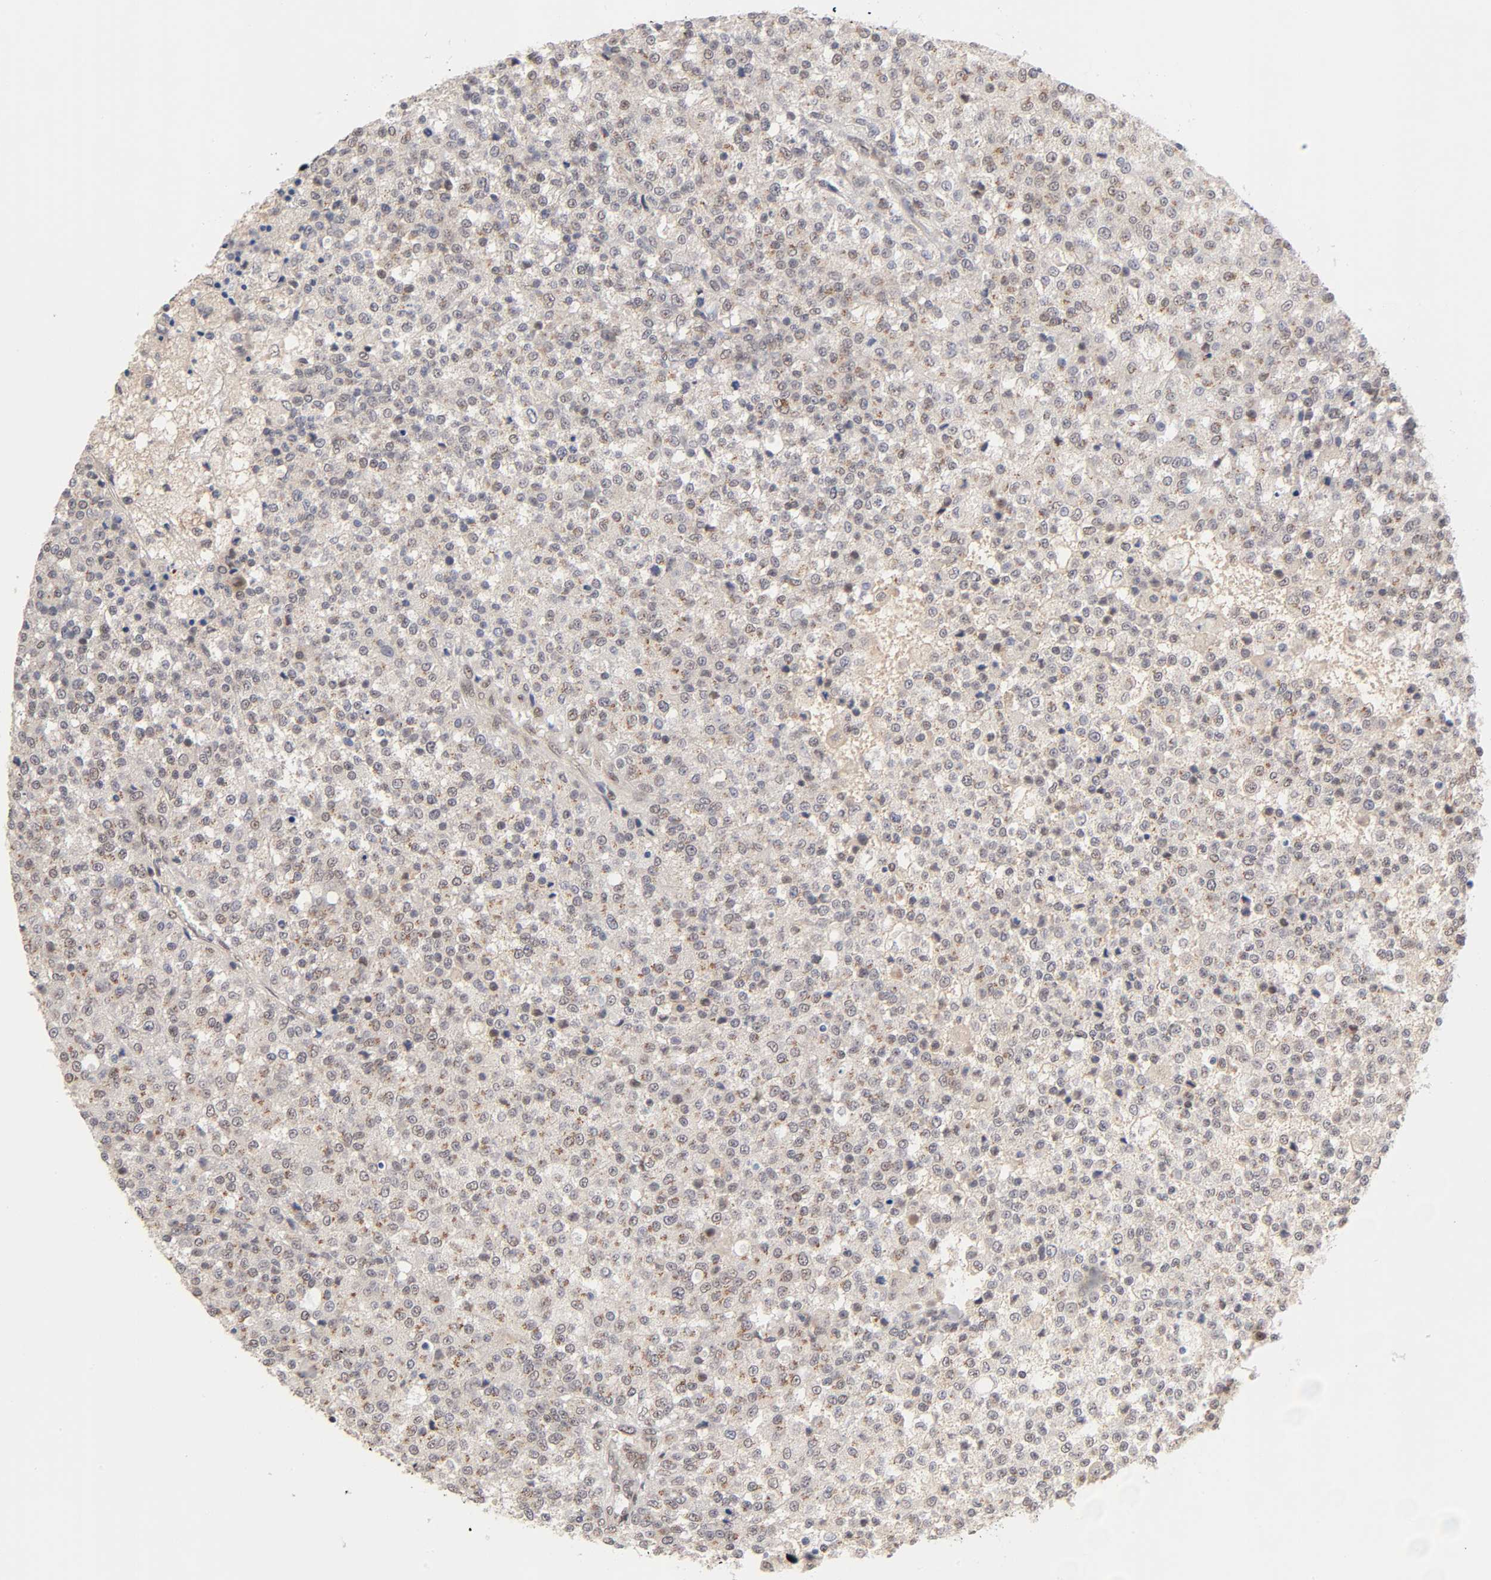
{"staining": {"intensity": "weak", "quantity": "25%-75%", "location": "nuclear"}, "tissue": "testis cancer", "cell_type": "Tumor cells", "image_type": "cancer", "snomed": [{"axis": "morphology", "description": "Seminoma, NOS"}, {"axis": "topography", "description": "Testis"}], "caption": "A photomicrograph of testis seminoma stained for a protein demonstrates weak nuclear brown staining in tumor cells.", "gene": "EP300", "patient": {"sex": "male", "age": 59}}